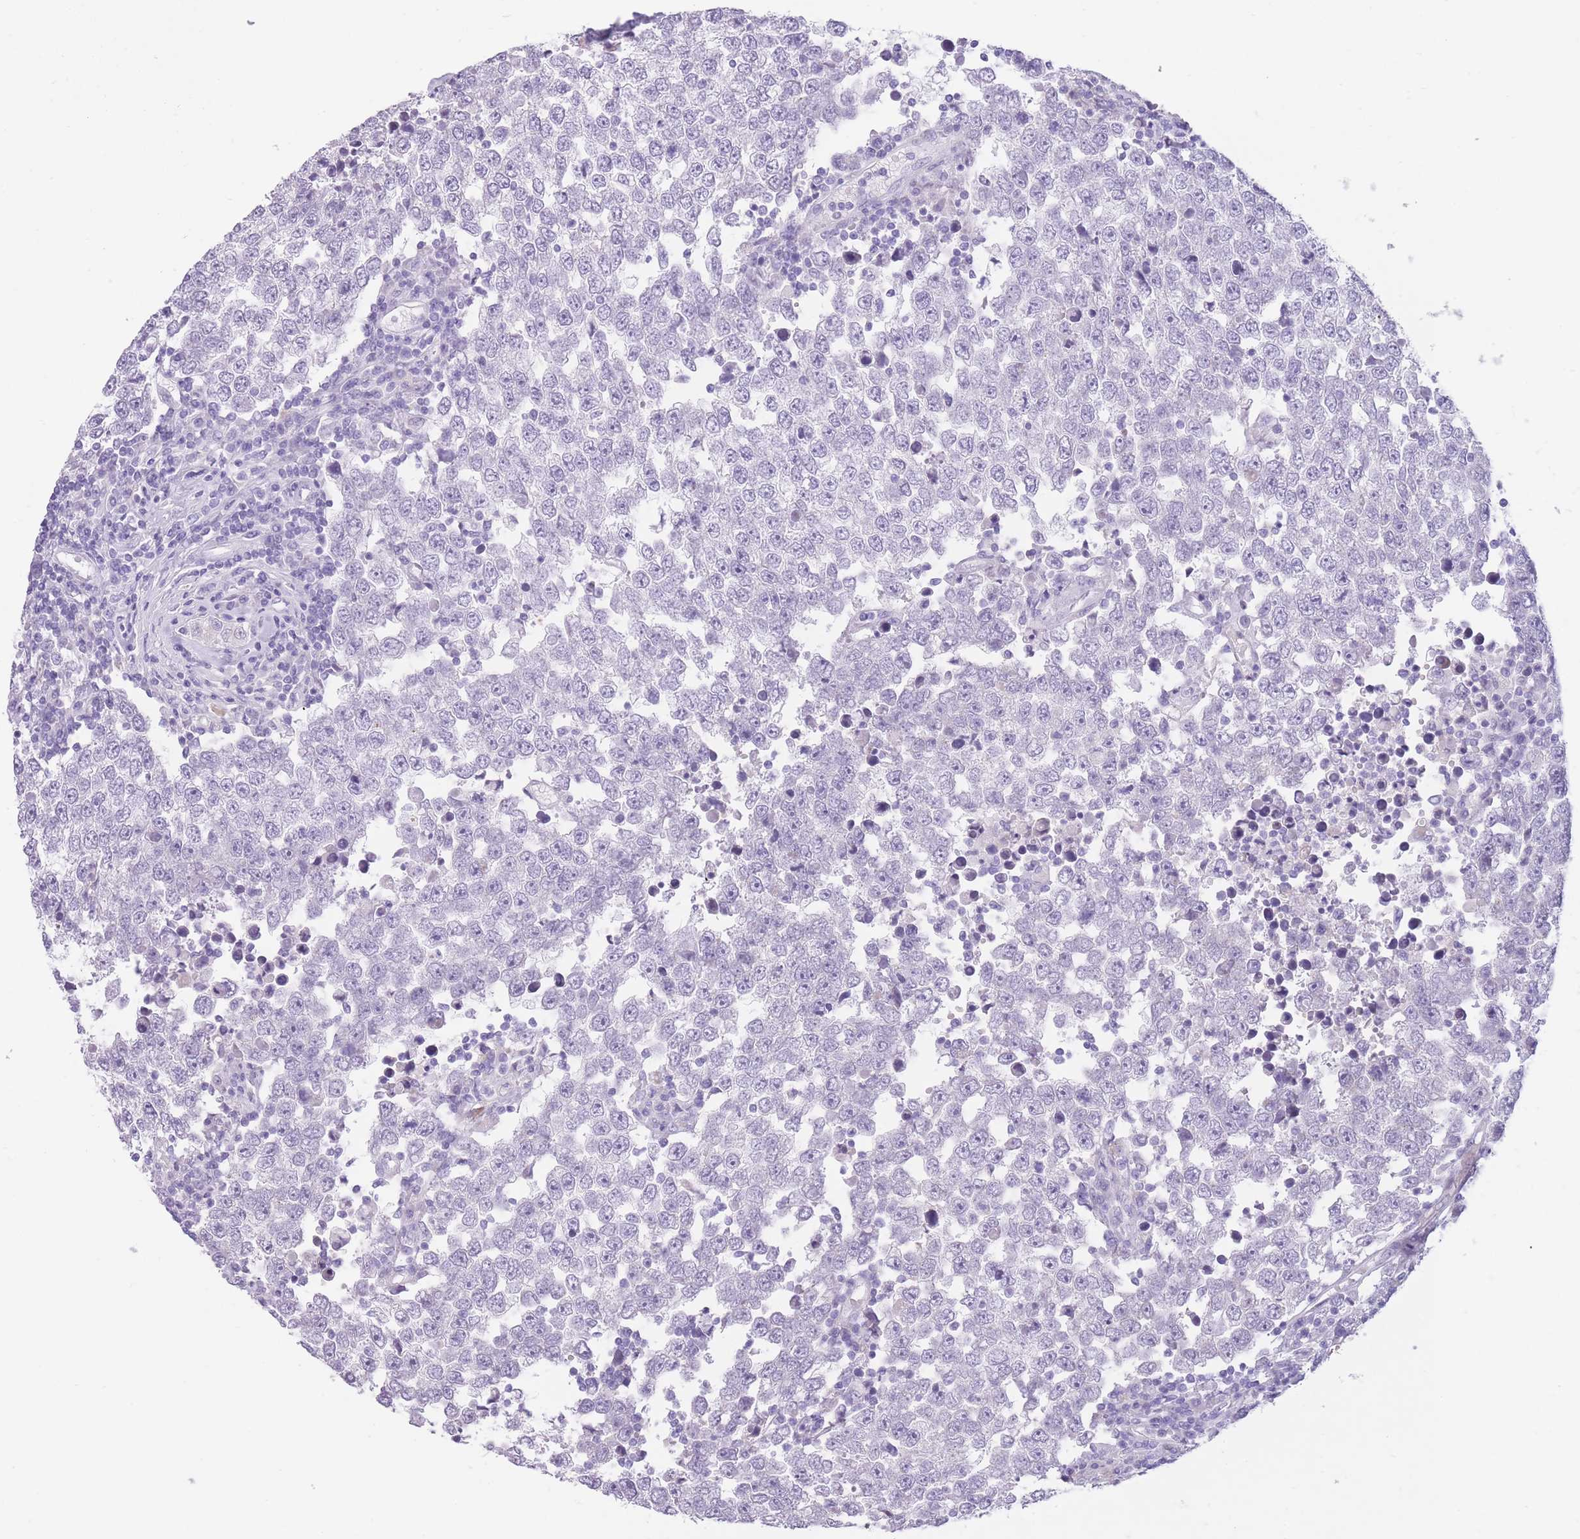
{"staining": {"intensity": "negative", "quantity": "none", "location": "none"}, "tissue": "testis cancer", "cell_type": "Tumor cells", "image_type": "cancer", "snomed": [{"axis": "morphology", "description": "Seminoma, NOS"}, {"axis": "morphology", "description": "Carcinoma, Embryonal, NOS"}, {"axis": "topography", "description": "Testis"}], "caption": "Tumor cells are negative for brown protein staining in embryonal carcinoma (testis).", "gene": "WDR70", "patient": {"sex": "male", "age": 28}}